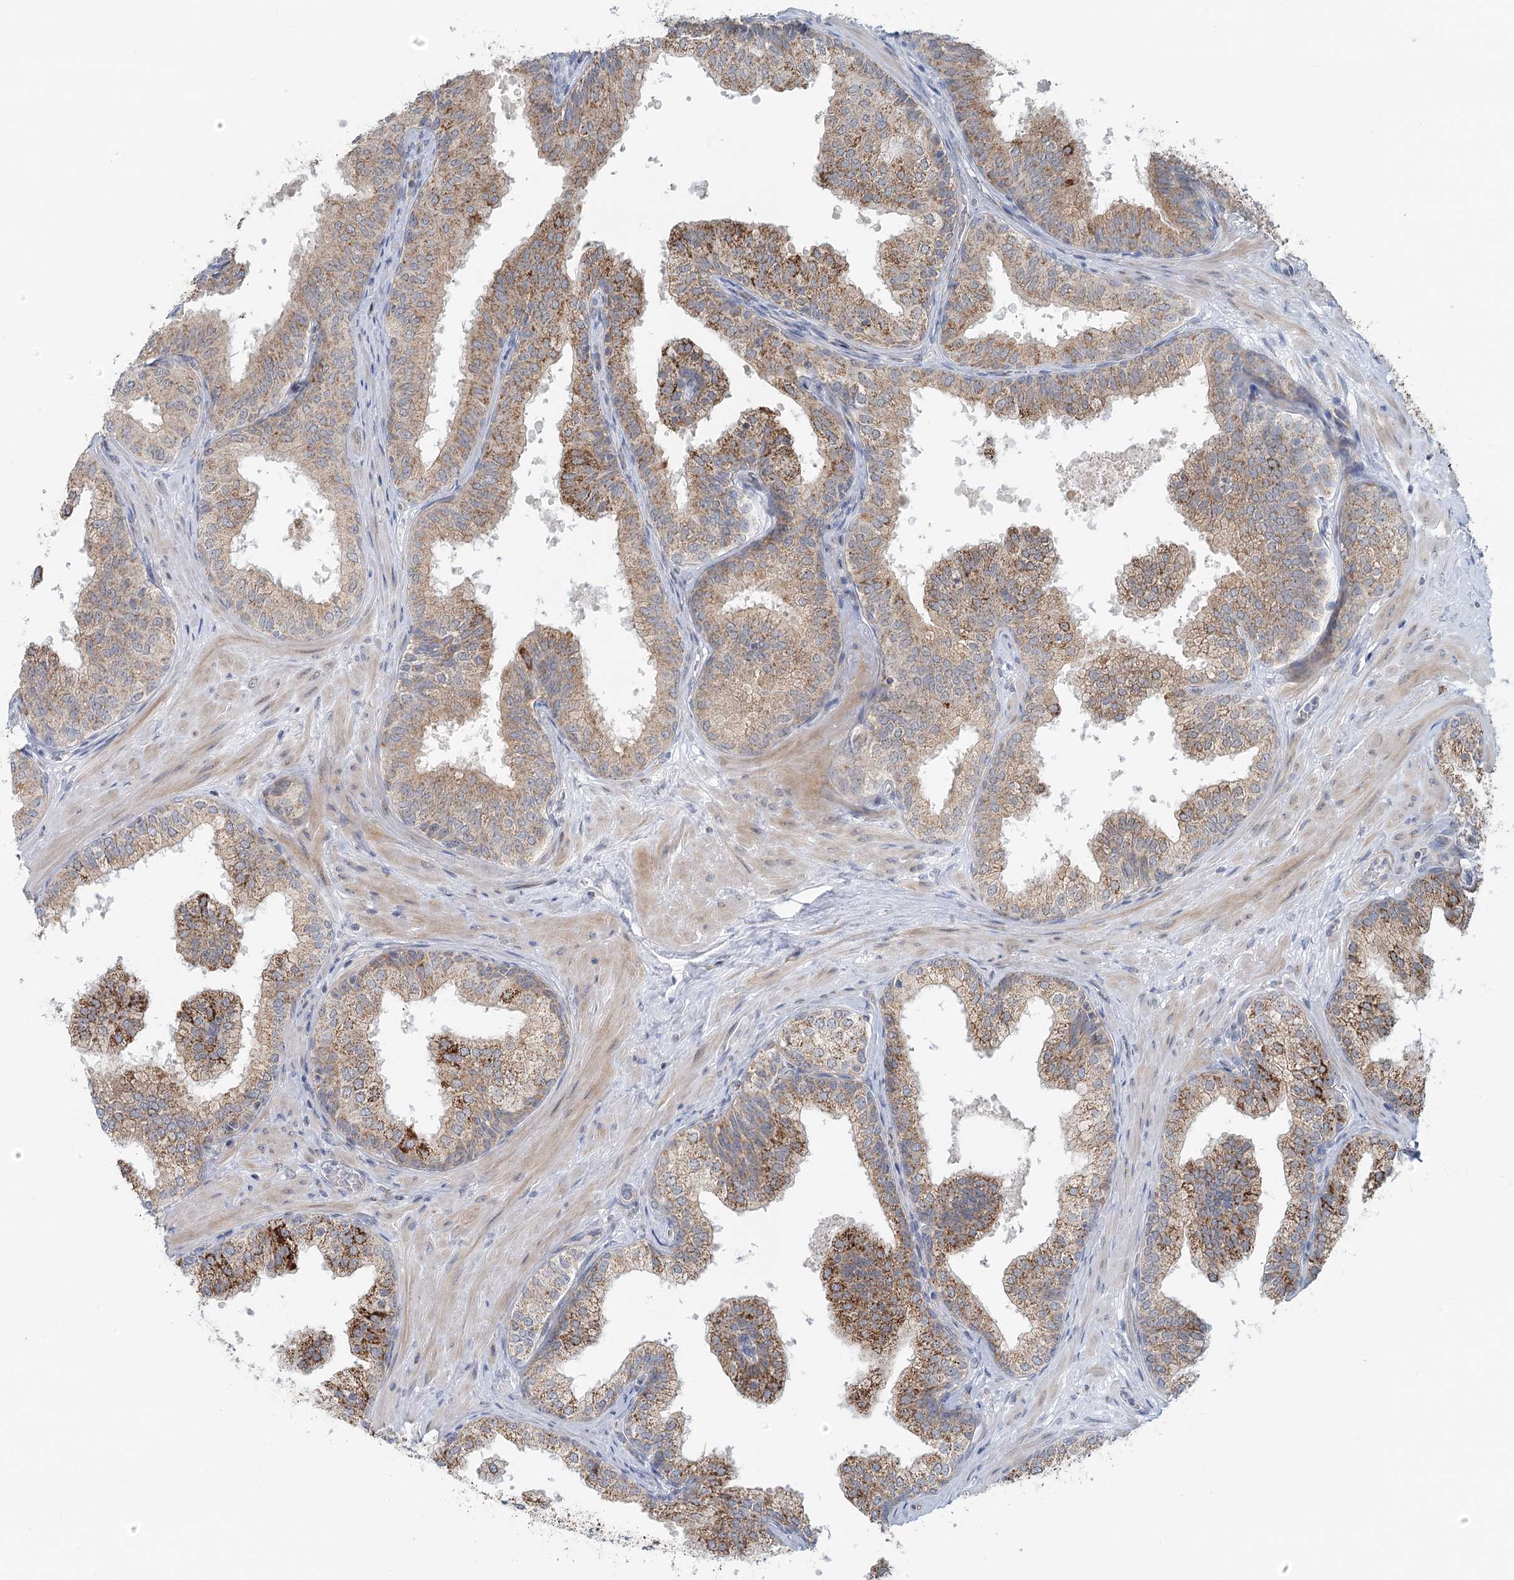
{"staining": {"intensity": "strong", "quantity": ">75%", "location": "cytoplasmic/membranous"}, "tissue": "prostate", "cell_type": "Glandular cells", "image_type": "normal", "snomed": [{"axis": "morphology", "description": "Normal tissue, NOS"}, {"axis": "topography", "description": "Prostate"}], "caption": "High-magnification brightfield microscopy of unremarkable prostate stained with DAB (3,3'-diaminobenzidine) (brown) and counterstained with hematoxylin (blue). glandular cells exhibit strong cytoplasmic/membranous expression is identified in about>75% of cells. (Brightfield microscopy of DAB IHC at high magnification).", "gene": "RNF150", "patient": {"sex": "male", "age": 60}}